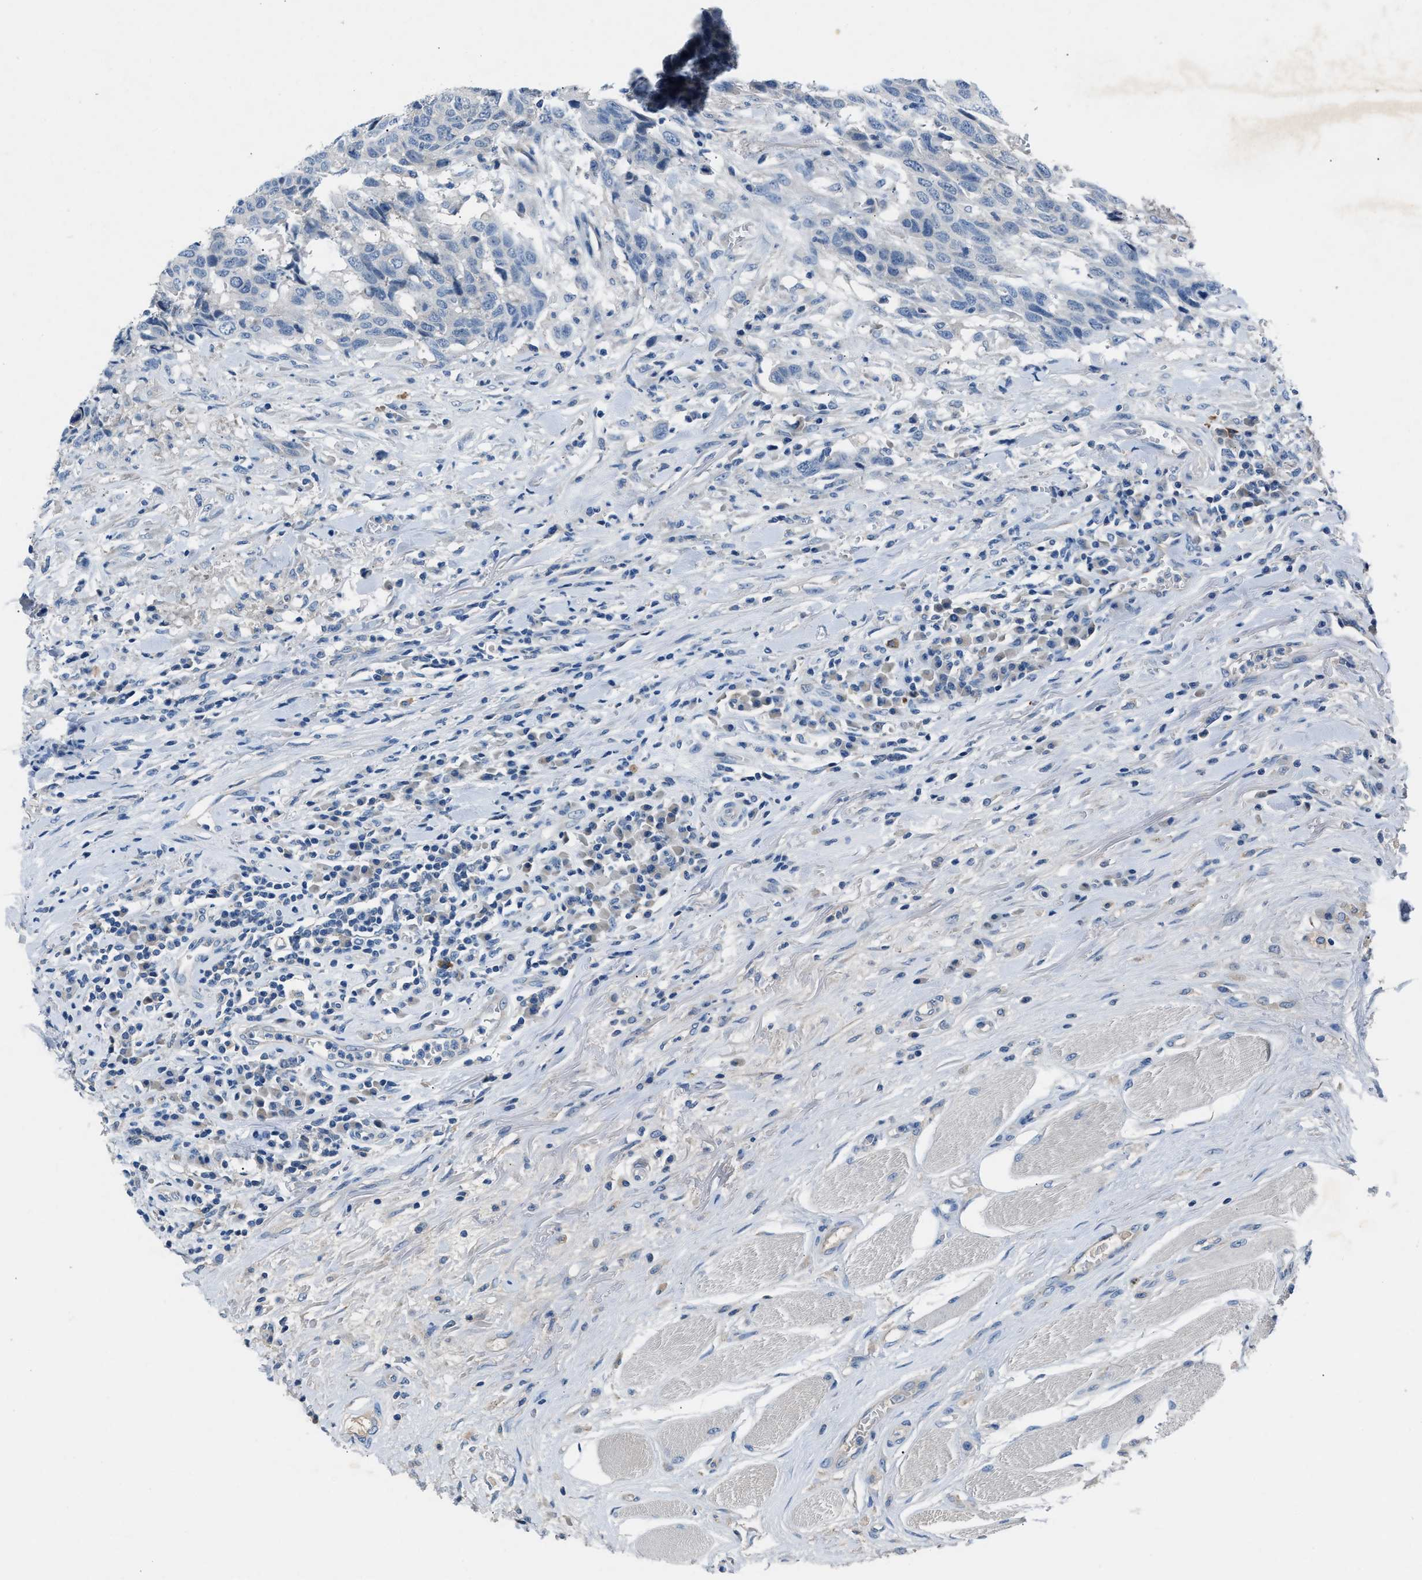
{"staining": {"intensity": "negative", "quantity": "none", "location": "none"}, "tissue": "head and neck cancer", "cell_type": "Tumor cells", "image_type": "cancer", "snomed": [{"axis": "morphology", "description": "Squamous cell carcinoma, NOS"}, {"axis": "topography", "description": "Head-Neck"}], "caption": "A micrograph of human squamous cell carcinoma (head and neck) is negative for staining in tumor cells.", "gene": "DNAAF5", "patient": {"sex": "male", "age": 66}}